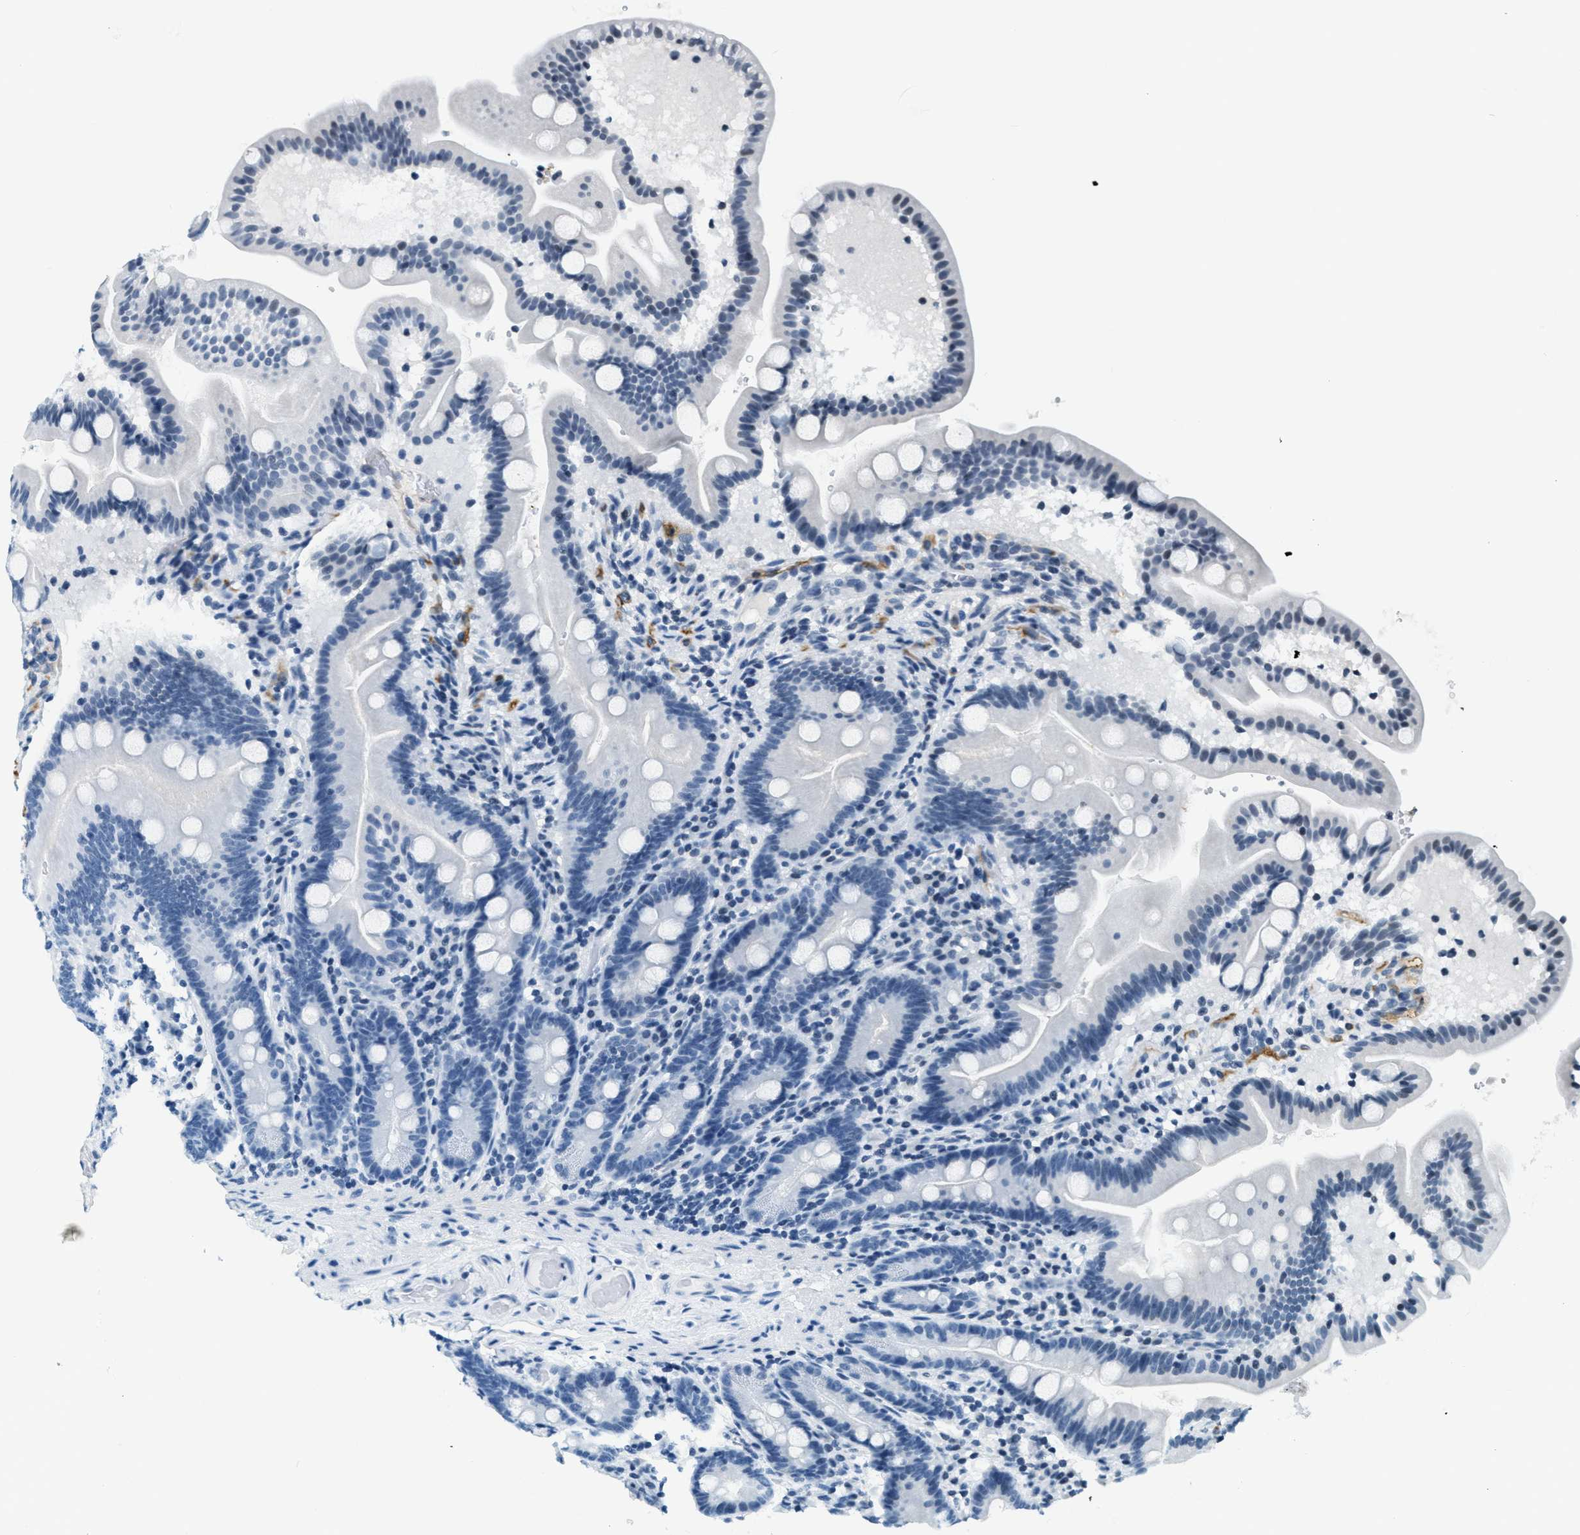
{"staining": {"intensity": "negative", "quantity": "none", "location": "none"}, "tissue": "duodenum", "cell_type": "Glandular cells", "image_type": "normal", "snomed": [{"axis": "morphology", "description": "Normal tissue, NOS"}, {"axis": "topography", "description": "Duodenum"}], "caption": "High power microscopy photomicrograph of an IHC histopathology image of benign duodenum, revealing no significant expression in glandular cells.", "gene": "CA4", "patient": {"sex": "male", "age": 54}}